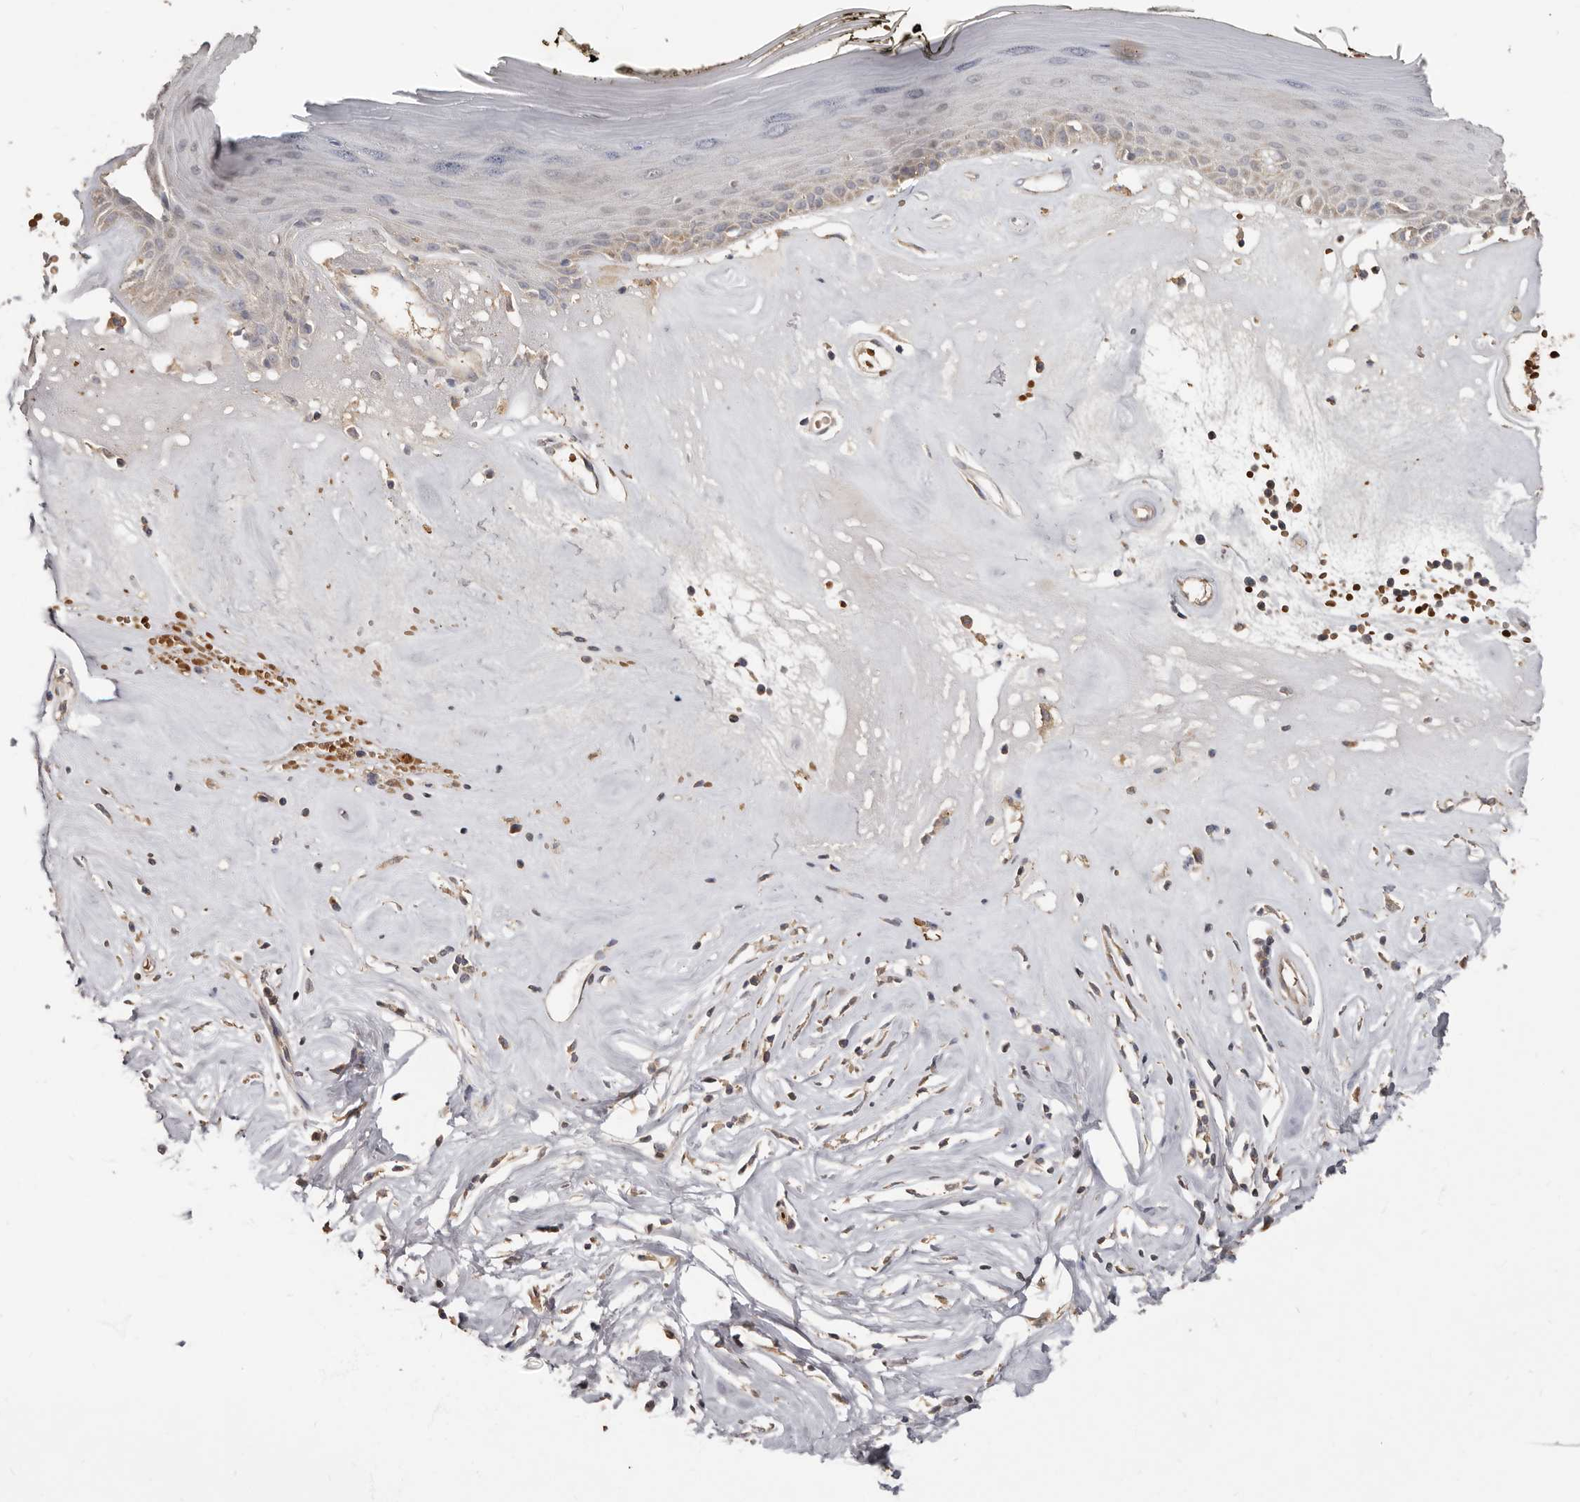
{"staining": {"intensity": "weak", "quantity": "<25%", "location": "cytoplasmic/membranous"}, "tissue": "skin", "cell_type": "Epidermal cells", "image_type": "normal", "snomed": [{"axis": "morphology", "description": "Normal tissue, NOS"}, {"axis": "morphology", "description": "Inflammation, NOS"}, {"axis": "topography", "description": "Vulva"}], "caption": "Epidermal cells show no significant protein staining in benign skin. (Brightfield microscopy of DAB (3,3'-diaminobenzidine) IHC at high magnification).", "gene": "KIF26B", "patient": {"sex": "female", "age": 84}}